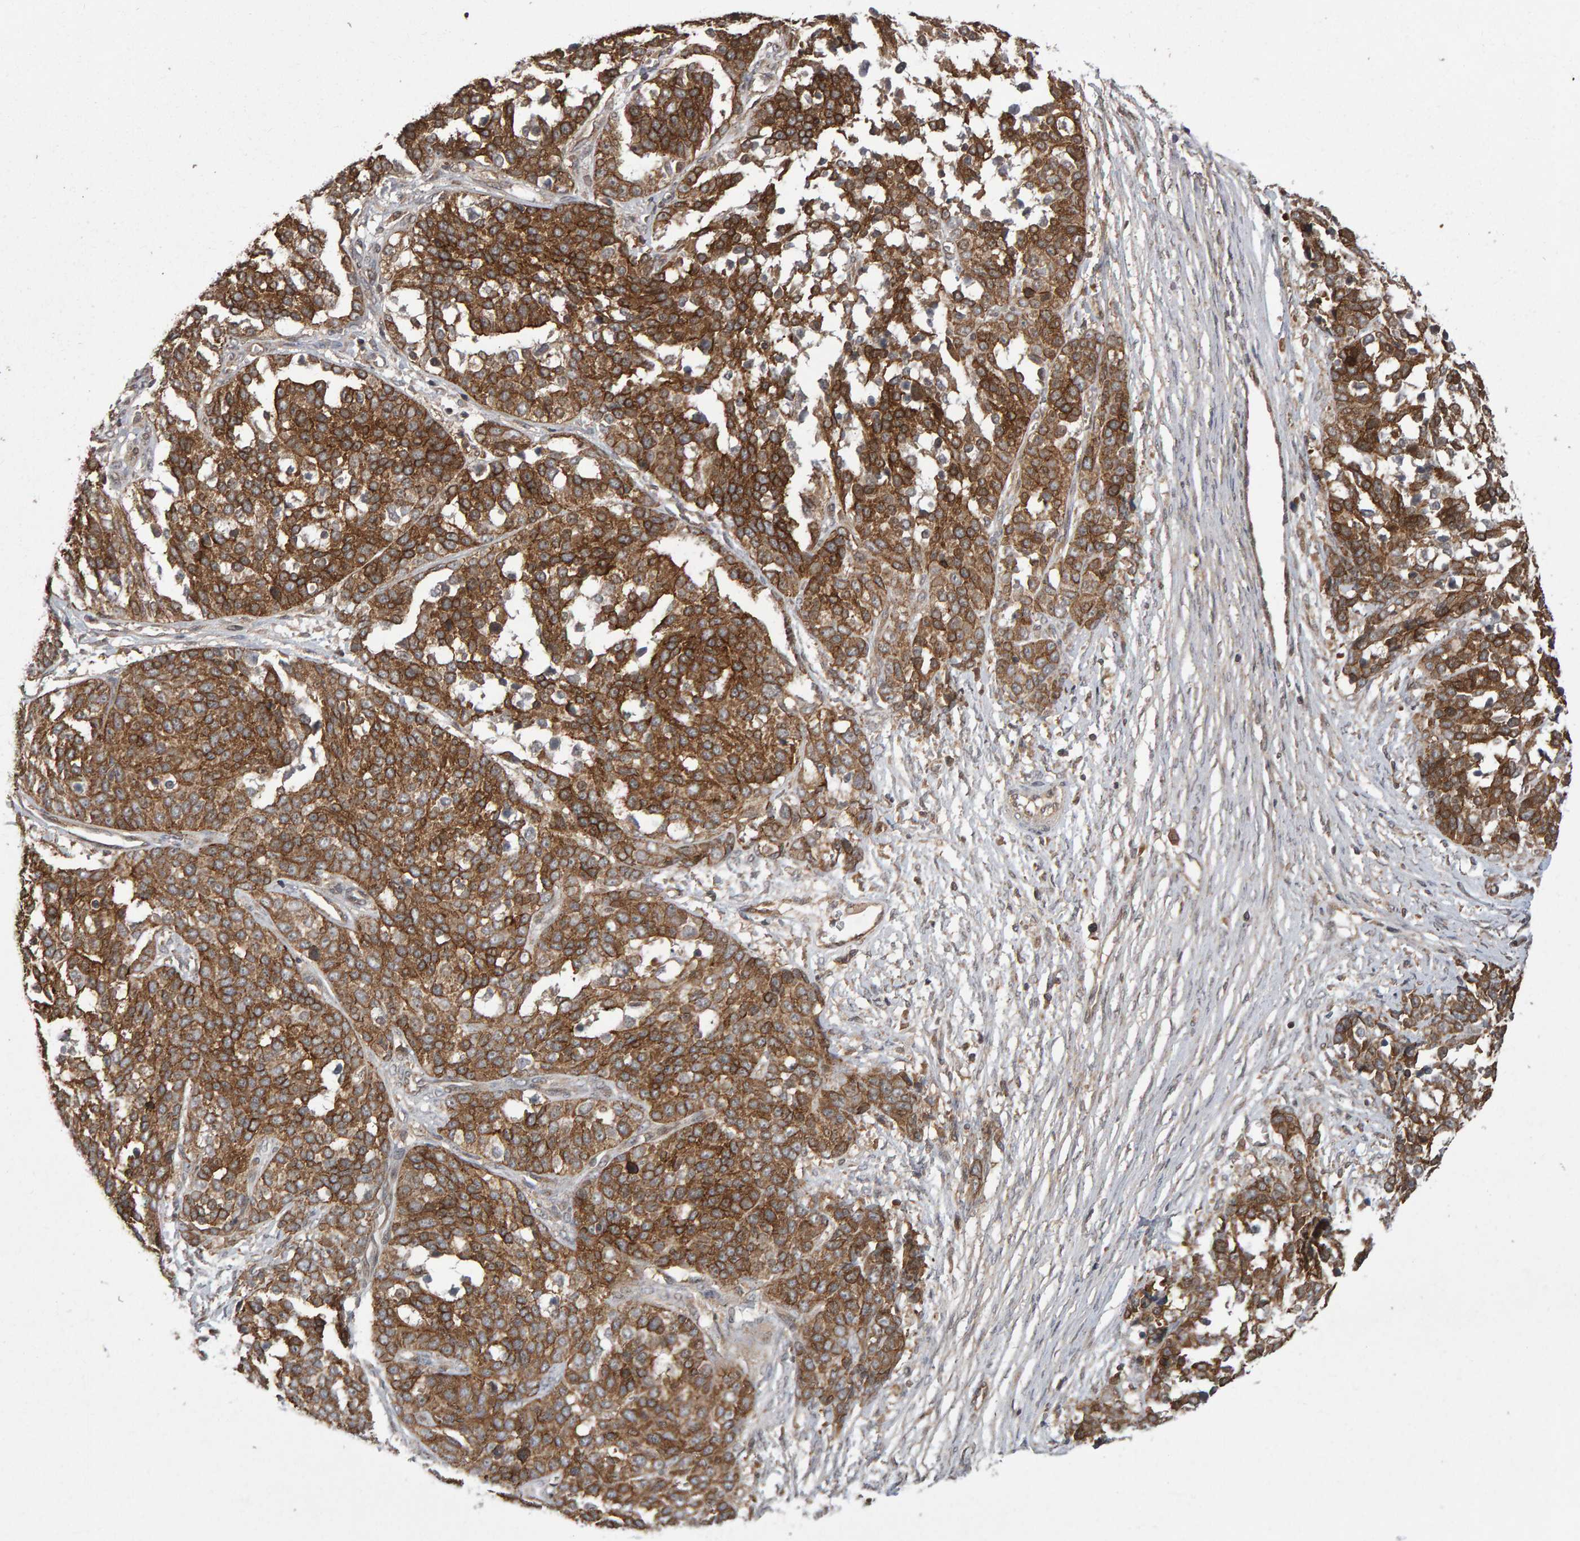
{"staining": {"intensity": "moderate", "quantity": ">75%", "location": "cytoplasmic/membranous"}, "tissue": "ovarian cancer", "cell_type": "Tumor cells", "image_type": "cancer", "snomed": [{"axis": "morphology", "description": "Cystadenocarcinoma, serous, NOS"}, {"axis": "topography", "description": "Ovary"}], "caption": "Protein expression by IHC displays moderate cytoplasmic/membranous staining in about >75% of tumor cells in serous cystadenocarcinoma (ovarian). (Stains: DAB in brown, nuclei in blue, Microscopy: brightfield microscopy at high magnification).", "gene": "SCRIB", "patient": {"sex": "female", "age": 44}}